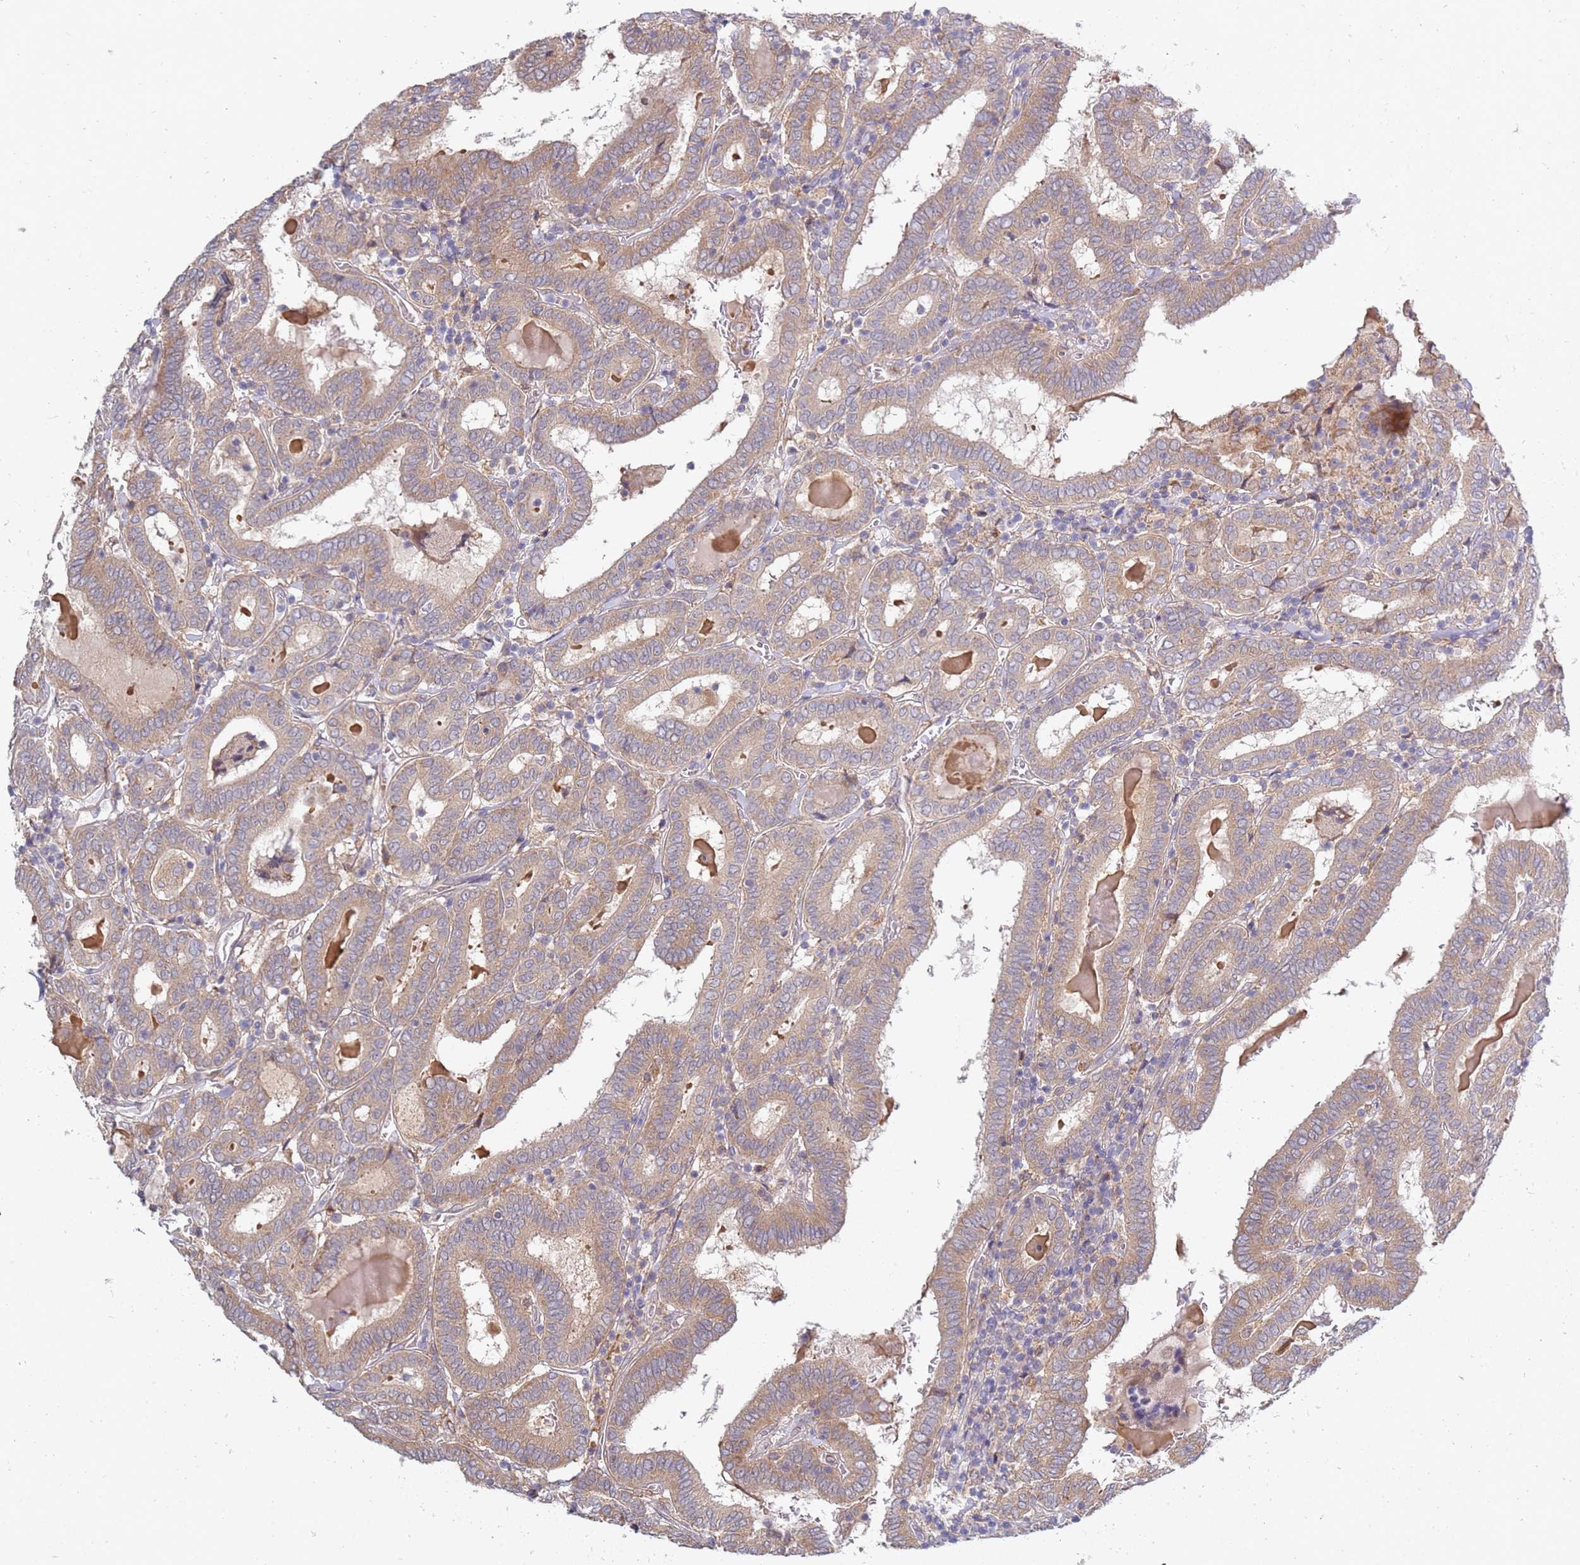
{"staining": {"intensity": "weak", "quantity": ">75%", "location": "cytoplasmic/membranous"}, "tissue": "thyroid cancer", "cell_type": "Tumor cells", "image_type": "cancer", "snomed": [{"axis": "morphology", "description": "Papillary adenocarcinoma, NOS"}, {"axis": "topography", "description": "Thyroid gland"}], "caption": "Immunohistochemistry (IHC) of human thyroid cancer shows low levels of weak cytoplasmic/membranous expression in about >75% of tumor cells.", "gene": "VRK2", "patient": {"sex": "female", "age": 72}}